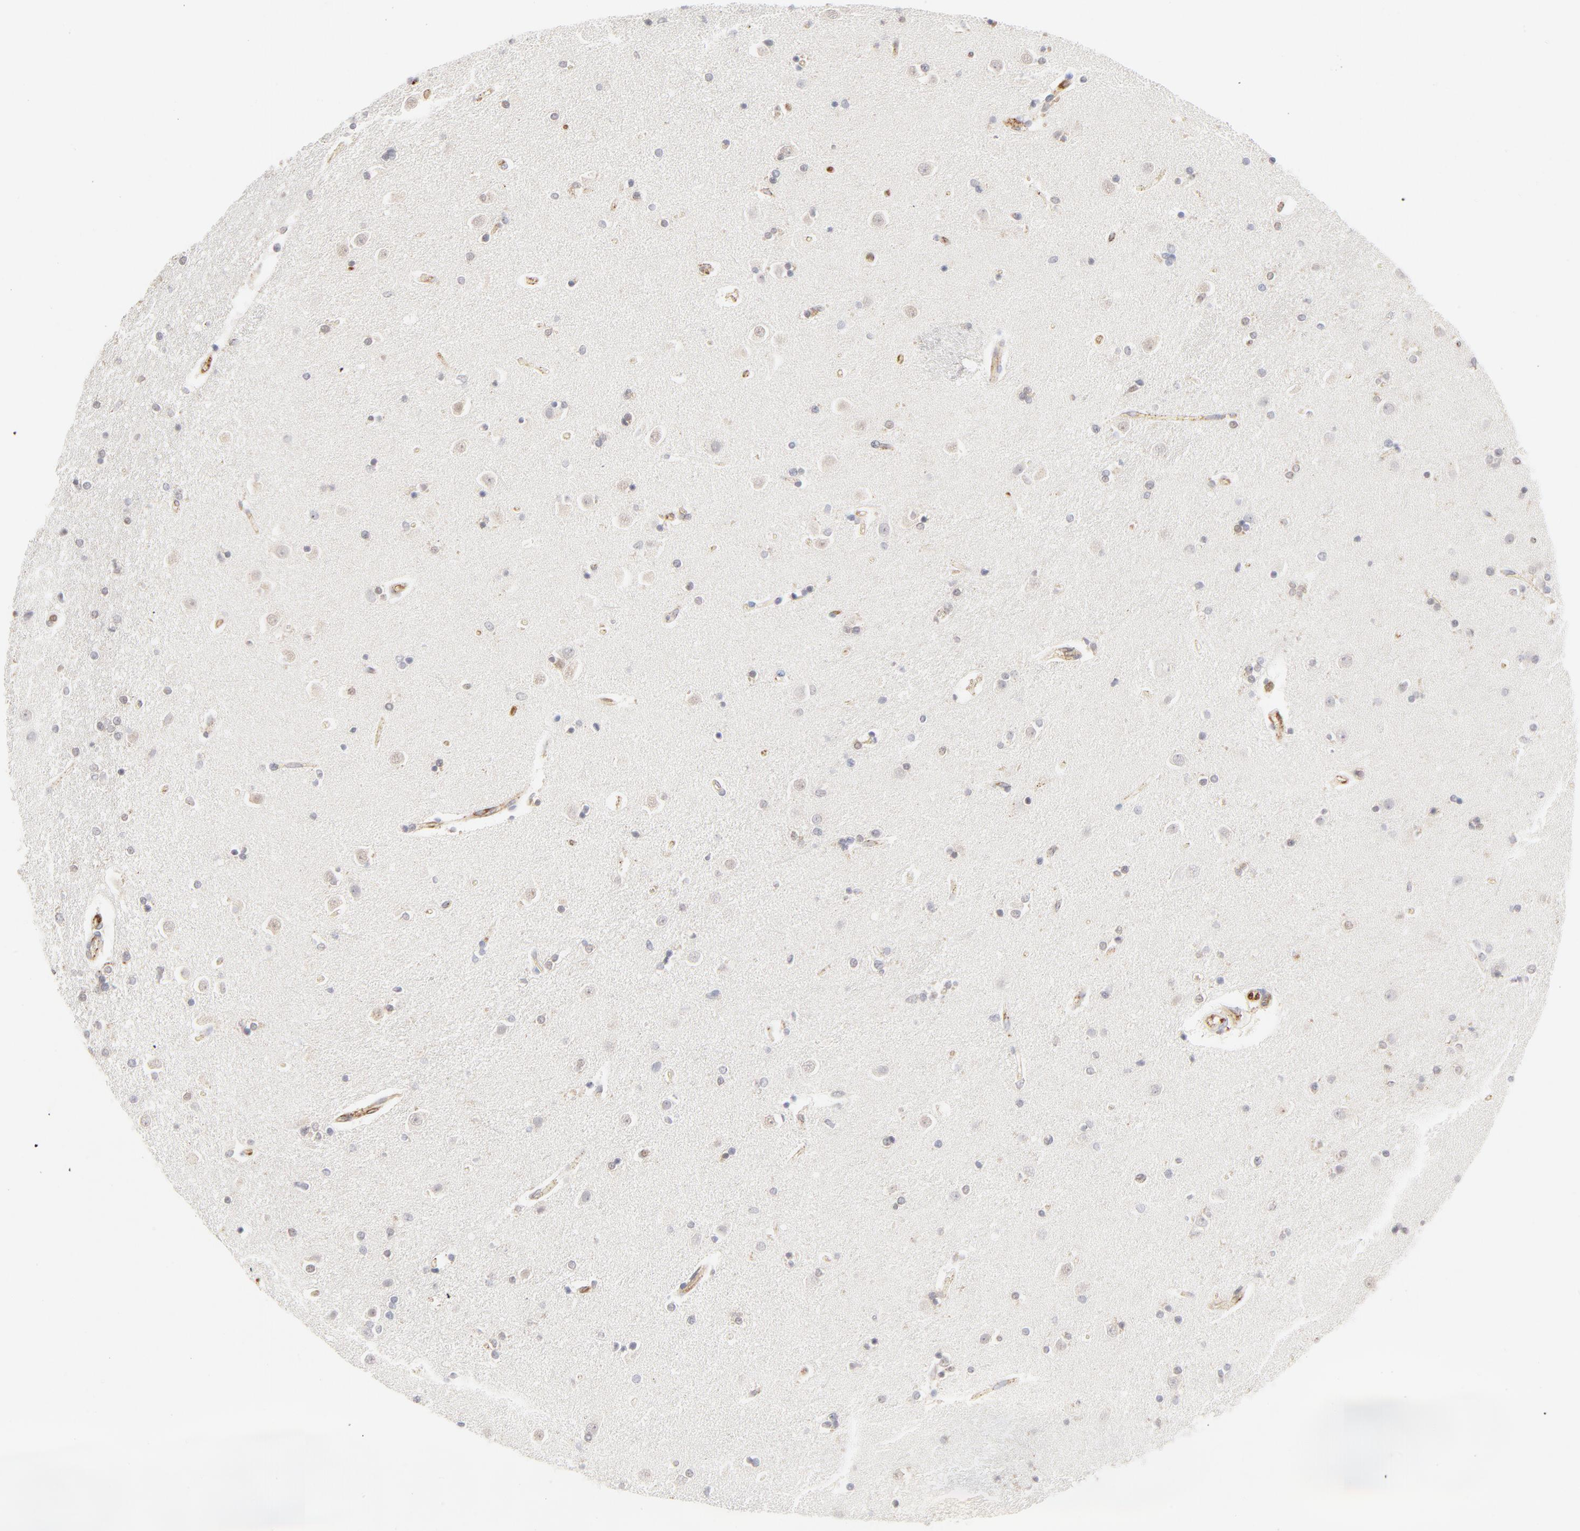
{"staining": {"intensity": "negative", "quantity": "none", "location": "none"}, "tissue": "caudate", "cell_type": "Glial cells", "image_type": "normal", "snomed": [{"axis": "morphology", "description": "Normal tissue, NOS"}, {"axis": "topography", "description": "Lateral ventricle wall"}], "caption": "High magnification brightfield microscopy of unremarkable caudate stained with DAB (brown) and counterstained with hematoxylin (blue): glial cells show no significant positivity. (IHC, brightfield microscopy, high magnification).", "gene": "CDK6", "patient": {"sex": "female", "age": 54}}